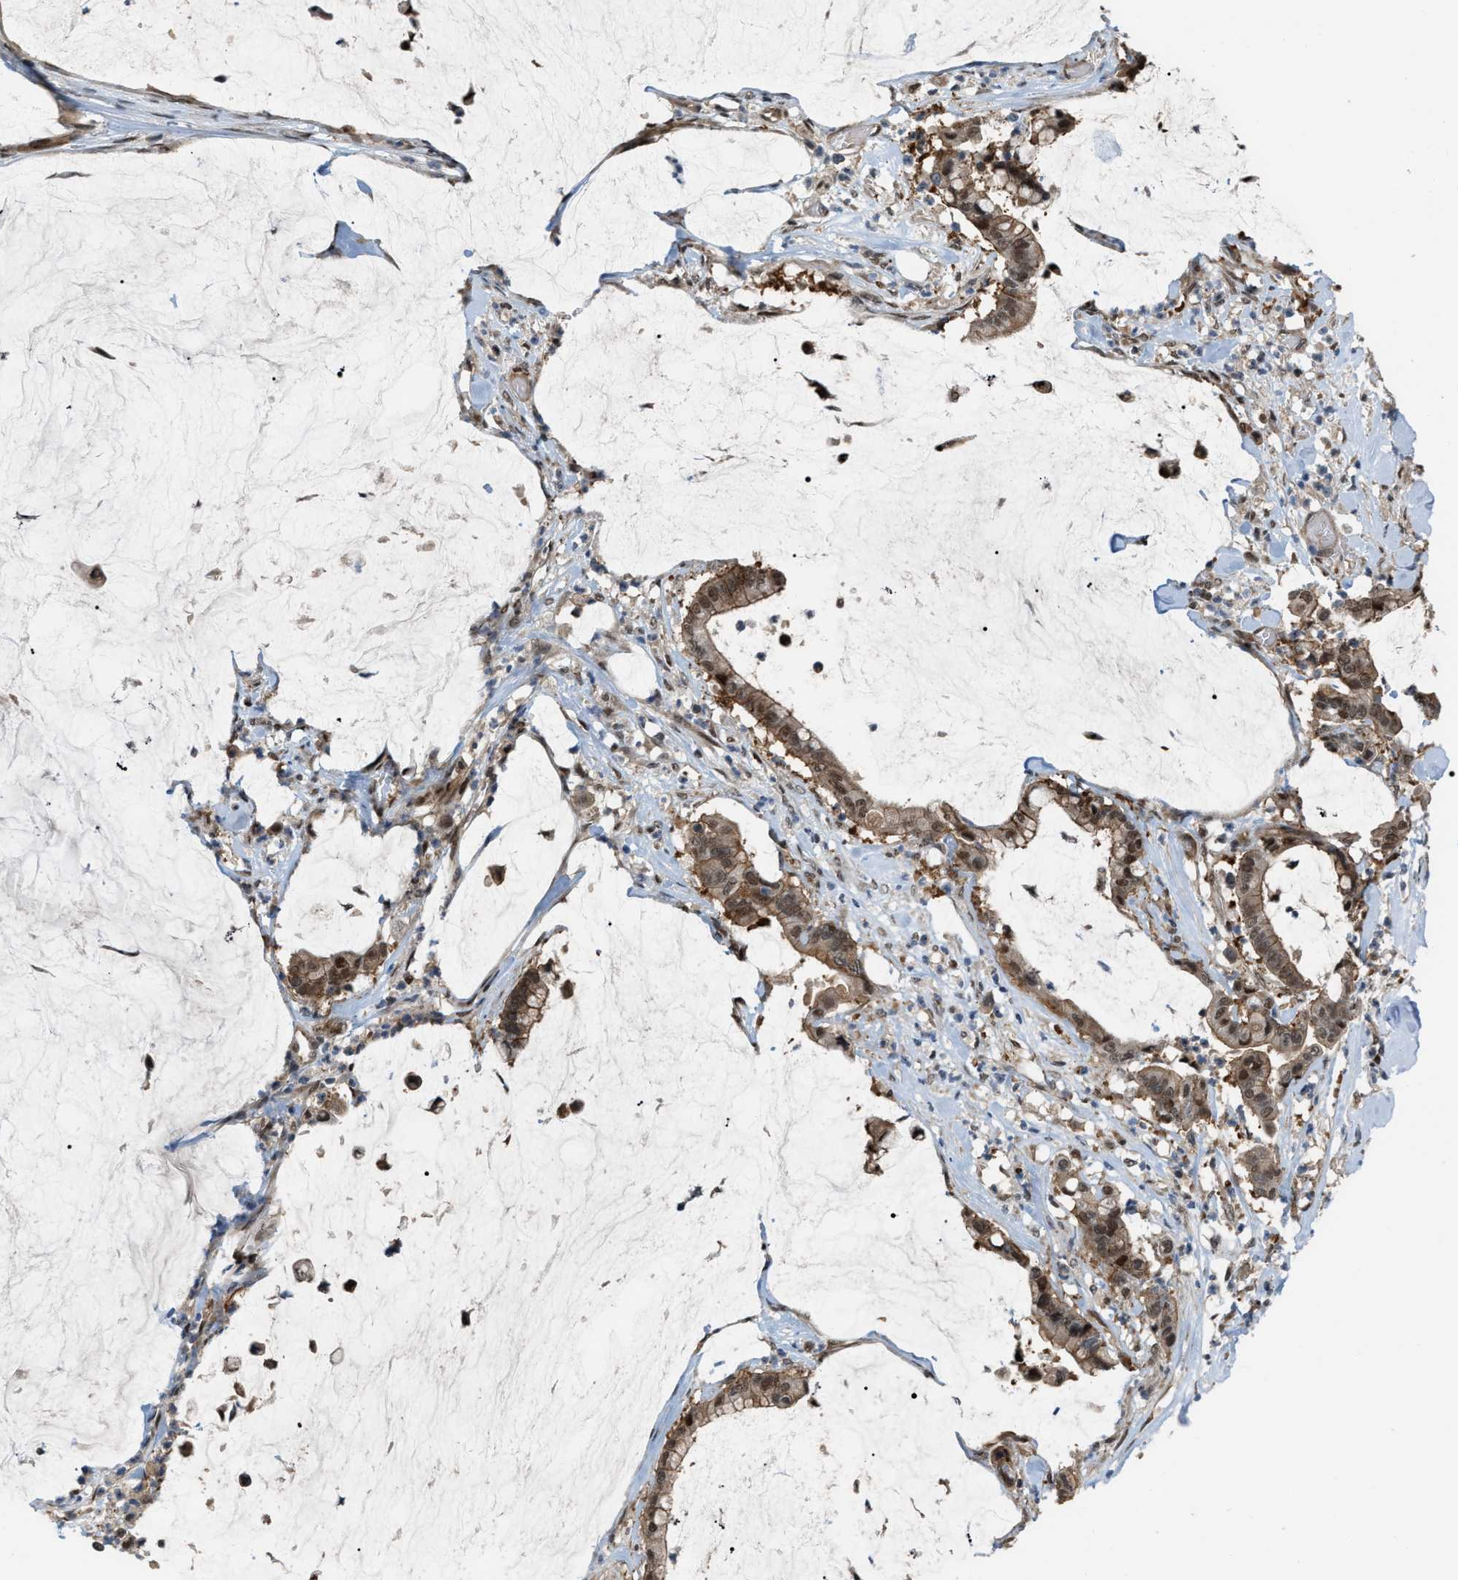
{"staining": {"intensity": "moderate", "quantity": ">75%", "location": "cytoplasmic/membranous,nuclear"}, "tissue": "pancreatic cancer", "cell_type": "Tumor cells", "image_type": "cancer", "snomed": [{"axis": "morphology", "description": "Adenocarcinoma, NOS"}, {"axis": "topography", "description": "Pancreas"}], "caption": "Pancreatic adenocarcinoma was stained to show a protein in brown. There is medium levels of moderate cytoplasmic/membranous and nuclear expression in approximately >75% of tumor cells.", "gene": "RFFL", "patient": {"sex": "male", "age": 41}}